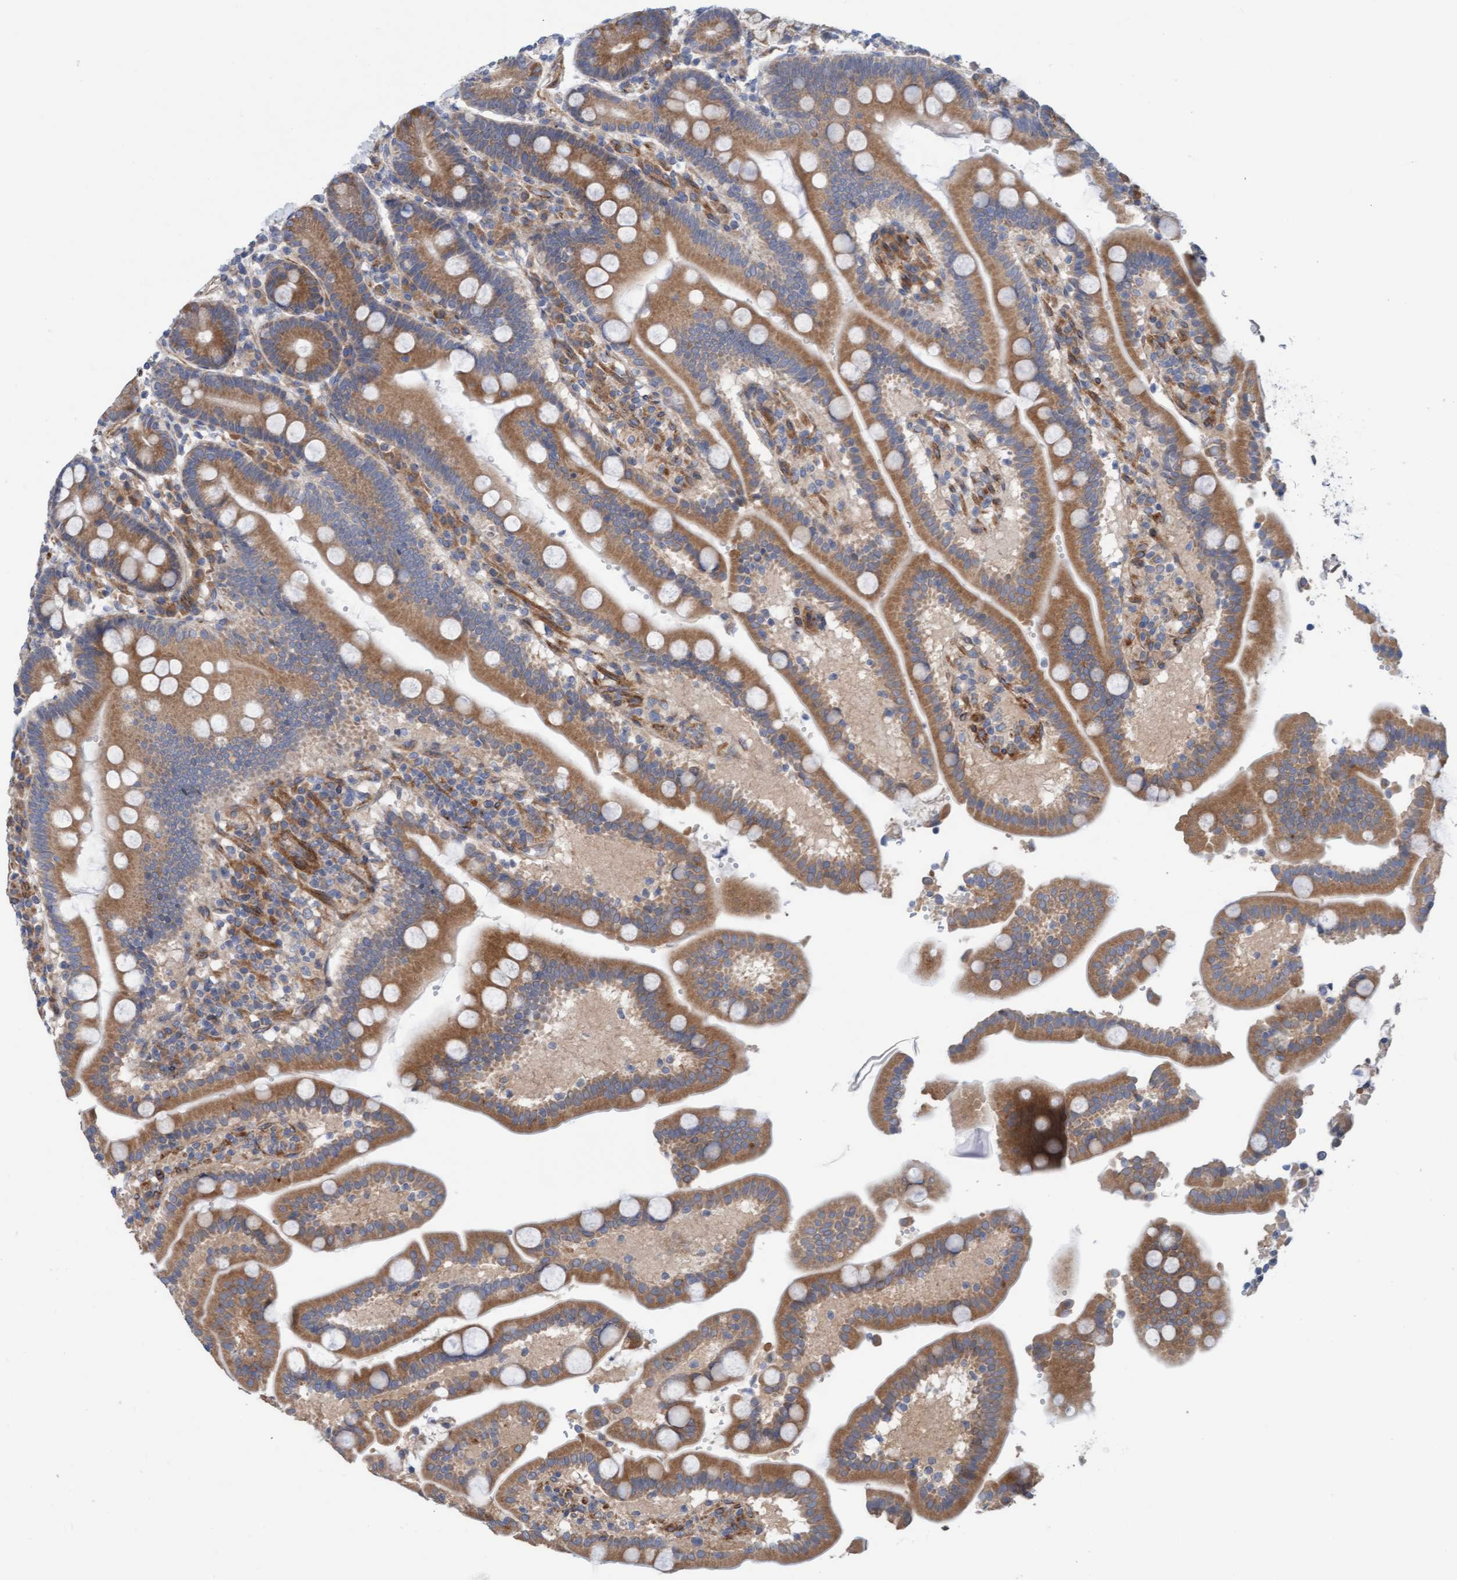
{"staining": {"intensity": "moderate", "quantity": ">75%", "location": "cytoplasmic/membranous"}, "tissue": "duodenum", "cell_type": "Glandular cells", "image_type": "normal", "snomed": [{"axis": "morphology", "description": "Normal tissue, NOS"}, {"axis": "topography", "description": "Small intestine, NOS"}], "caption": "Immunohistochemistry (IHC) staining of normal duodenum, which demonstrates medium levels of moderate cytoplasmic/membranous expression in about >75% of glandular cells indicating moderate cytoplasmic/membranous protein expression. The staining was performed using DAB (3,3'-diaminobenzidine) (brown) for protein detection and nuclei were counterstained in hematoxylin (blue).", "gene": "CDK5RAP3", "patient": {"sex": "female", "age": 71}}